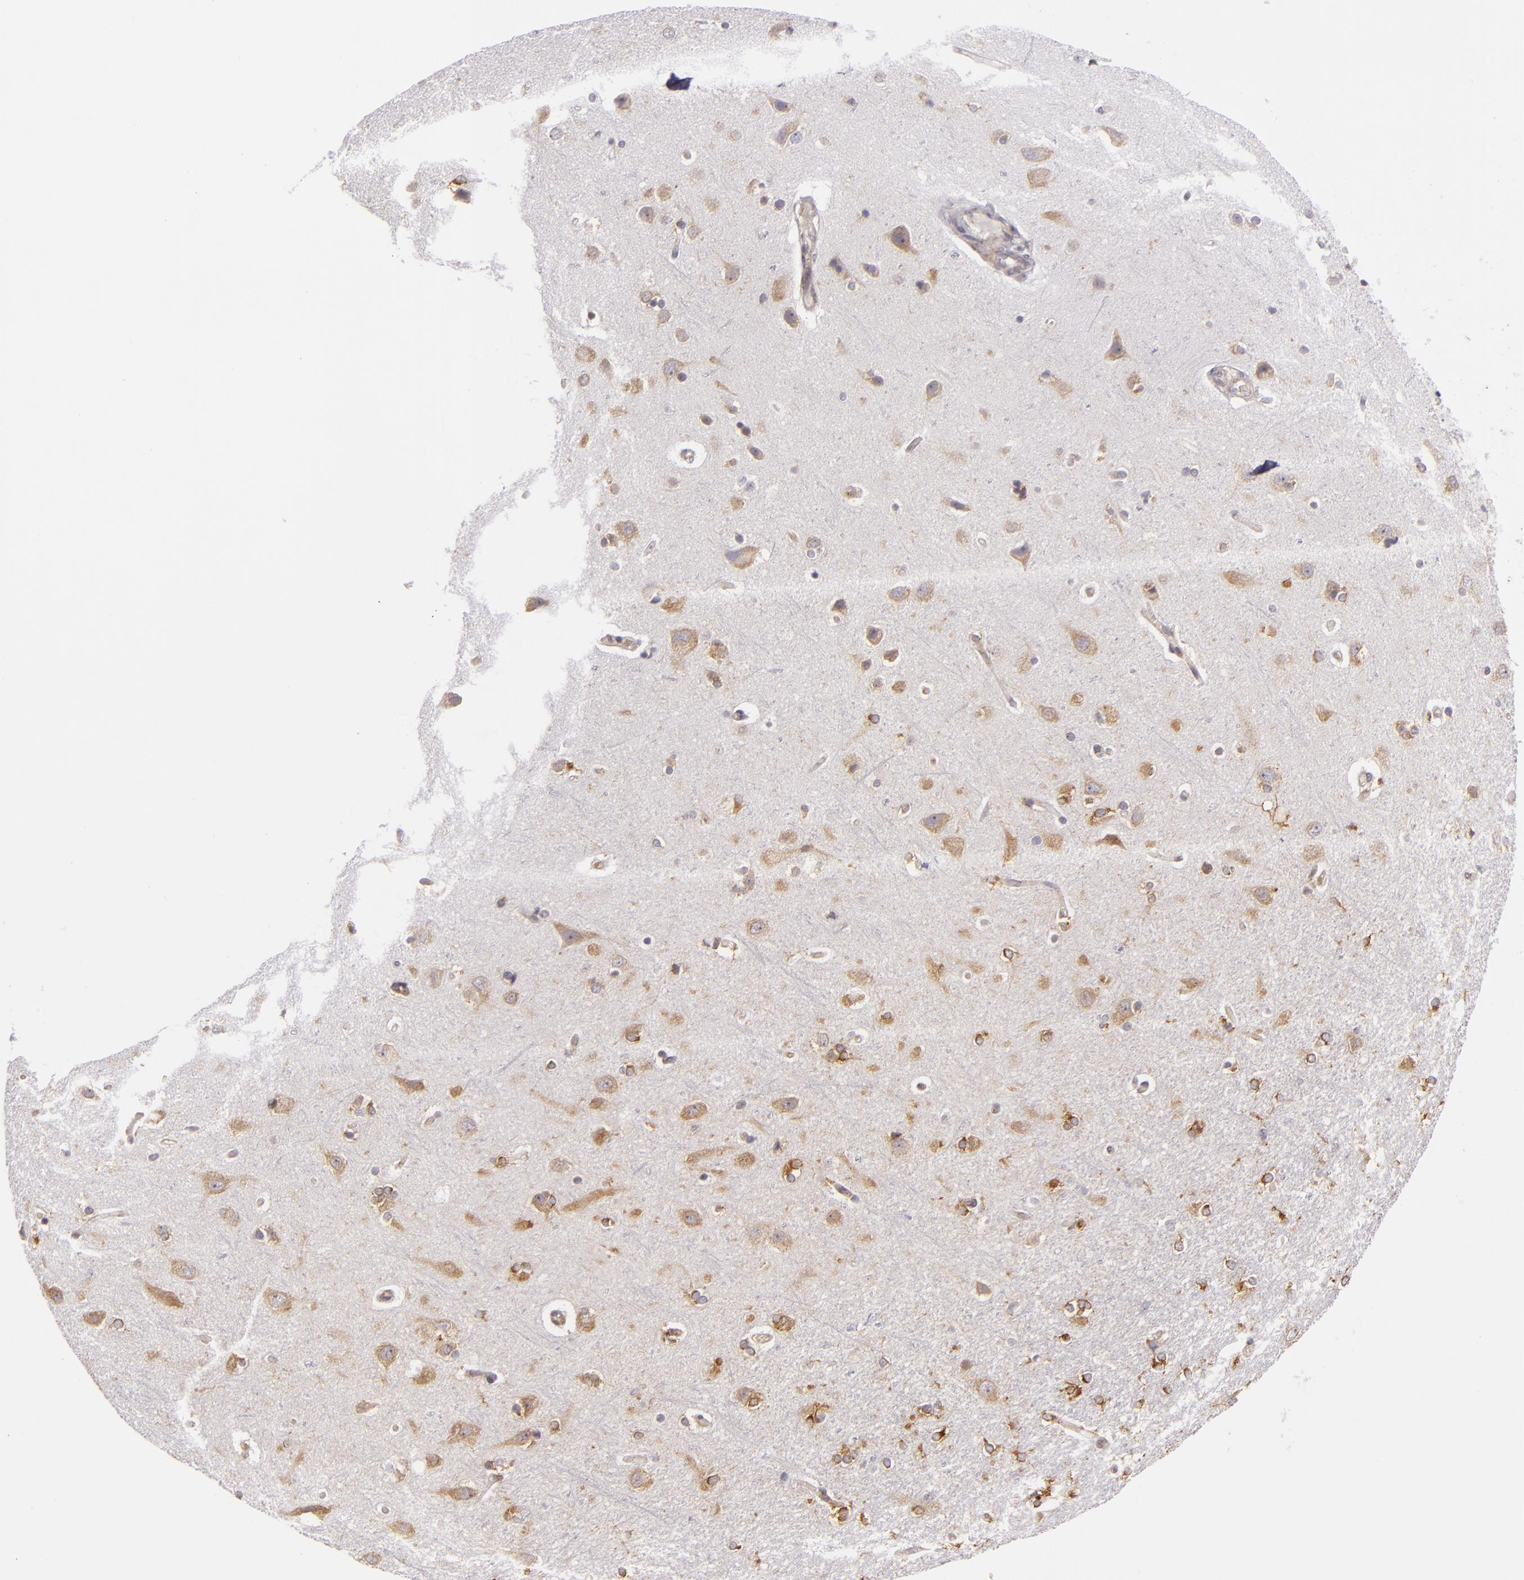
{"staining": {"intensity": "negative", "quantity": "none", "location": "none"}, "tissue": "cerebral cortex", "cell_type": "Endothelial cells", "image_type": "normal", "snomed": [{"axis": "morphology", "description": "Normal tissue, NOS"}, {"axis": "topography", "description": "Cerebral cortex"}], "caption": "DAB (3,3'-diaminobenzidine) immunohistochemical staining of unremarkable cerebral cortex reveals no significant expression in endothelial cells. The staining was performed using DAB (3,3'-diaminobenzidine) to visualize the protein expression in brown, while the nuclei were stained in blue with hematoxylin (Magnification: 20x).", "gene": "UPF3B", "patient": {"sex": "female", "age": 54}}